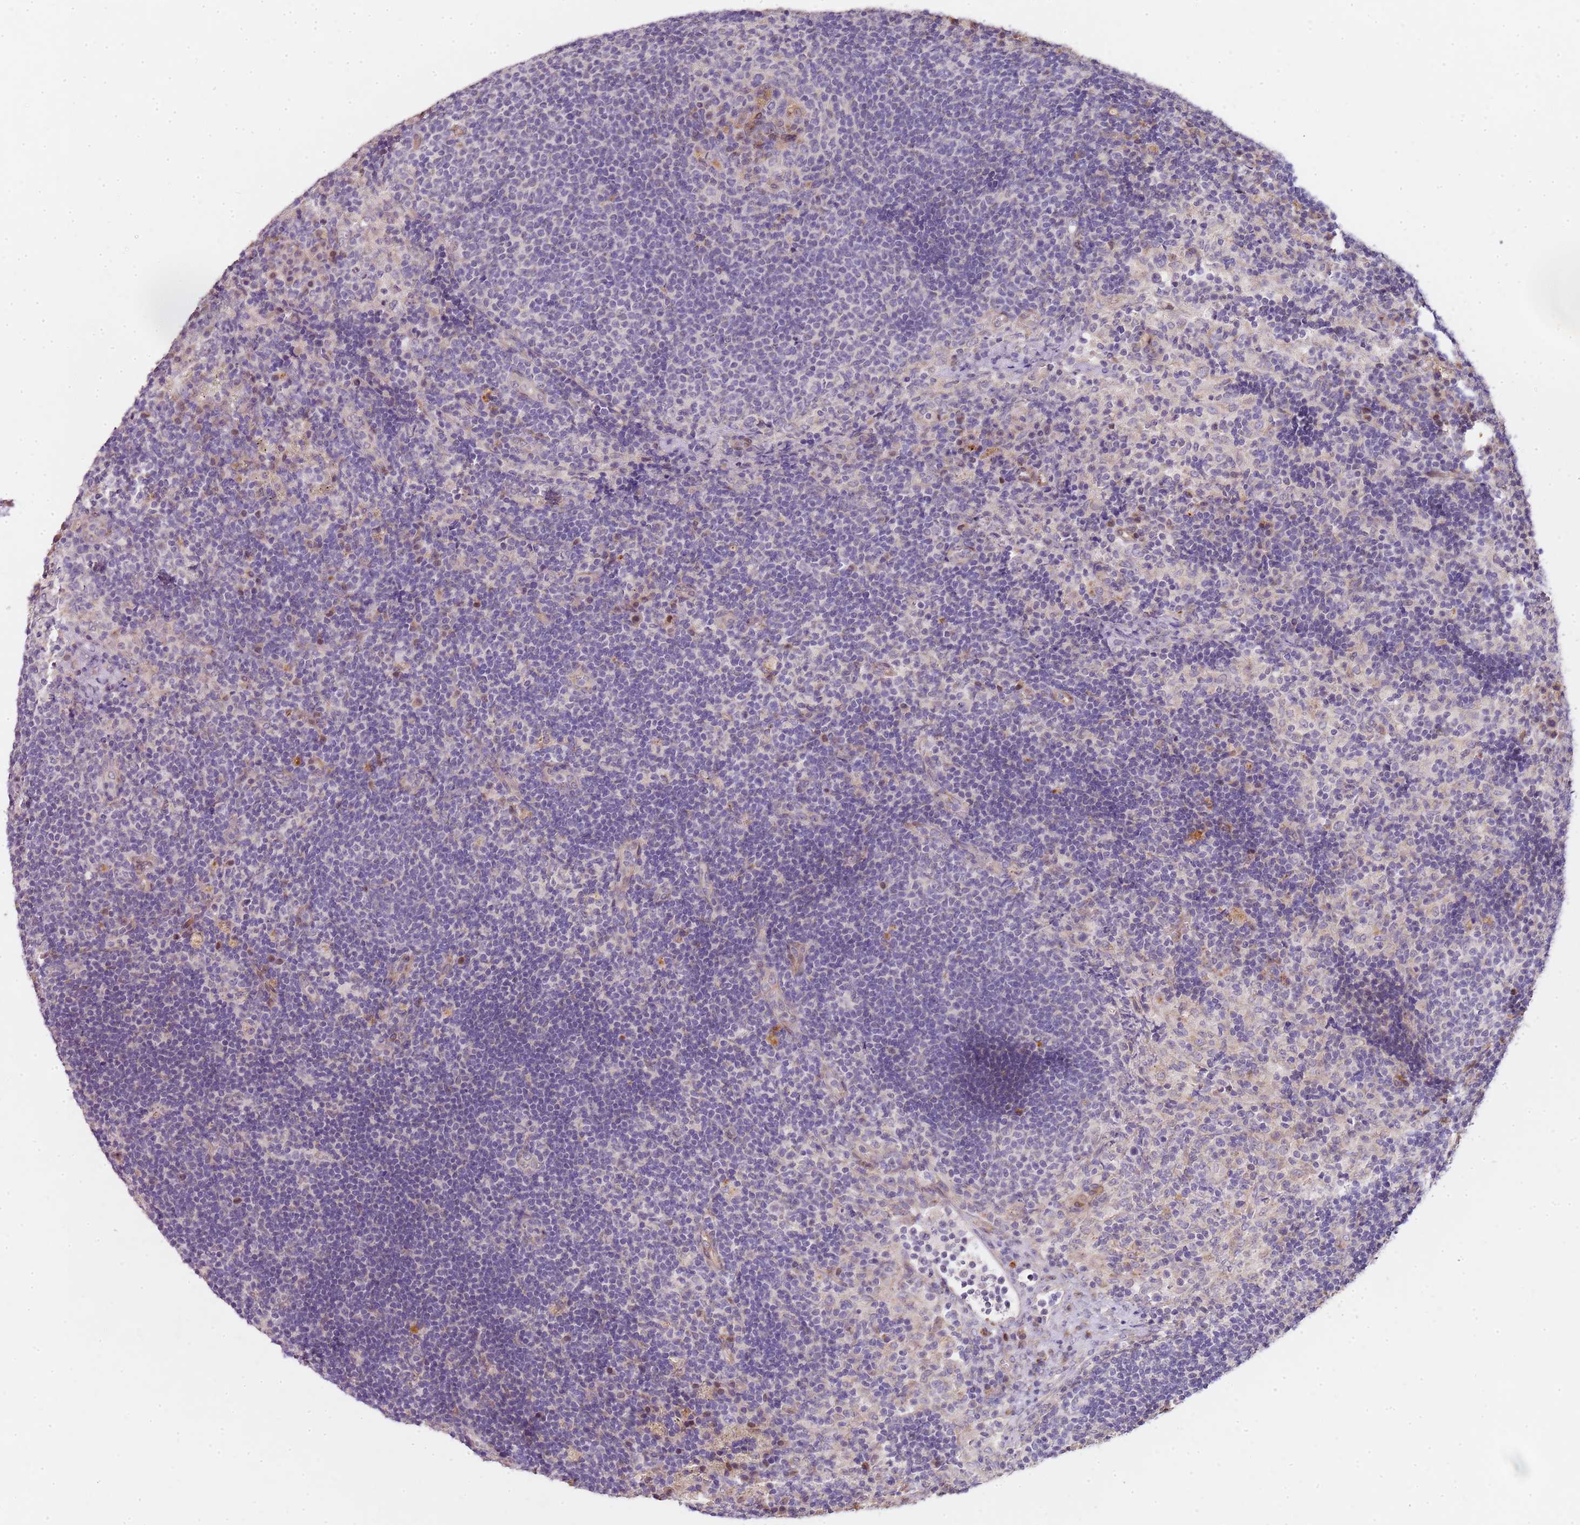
{"staining": {"intensity": "negative", "quantity": "none", "location": "none"}, "tissue": "lymph node", "cell_type": "Germinal center cells", "image_type": "normal", "snomed": [{"axis": "morphology", "description": "Normal tissue, NOS"}, {"axis": "topography", "description": "Lymph node"}], "caption": "Immunohistochemical staining of unremarkable human lymph node displays no significant staining in germinal center cells.", "gene": "TBC1D9", "patient": {"sex": "female", "age": 70}}